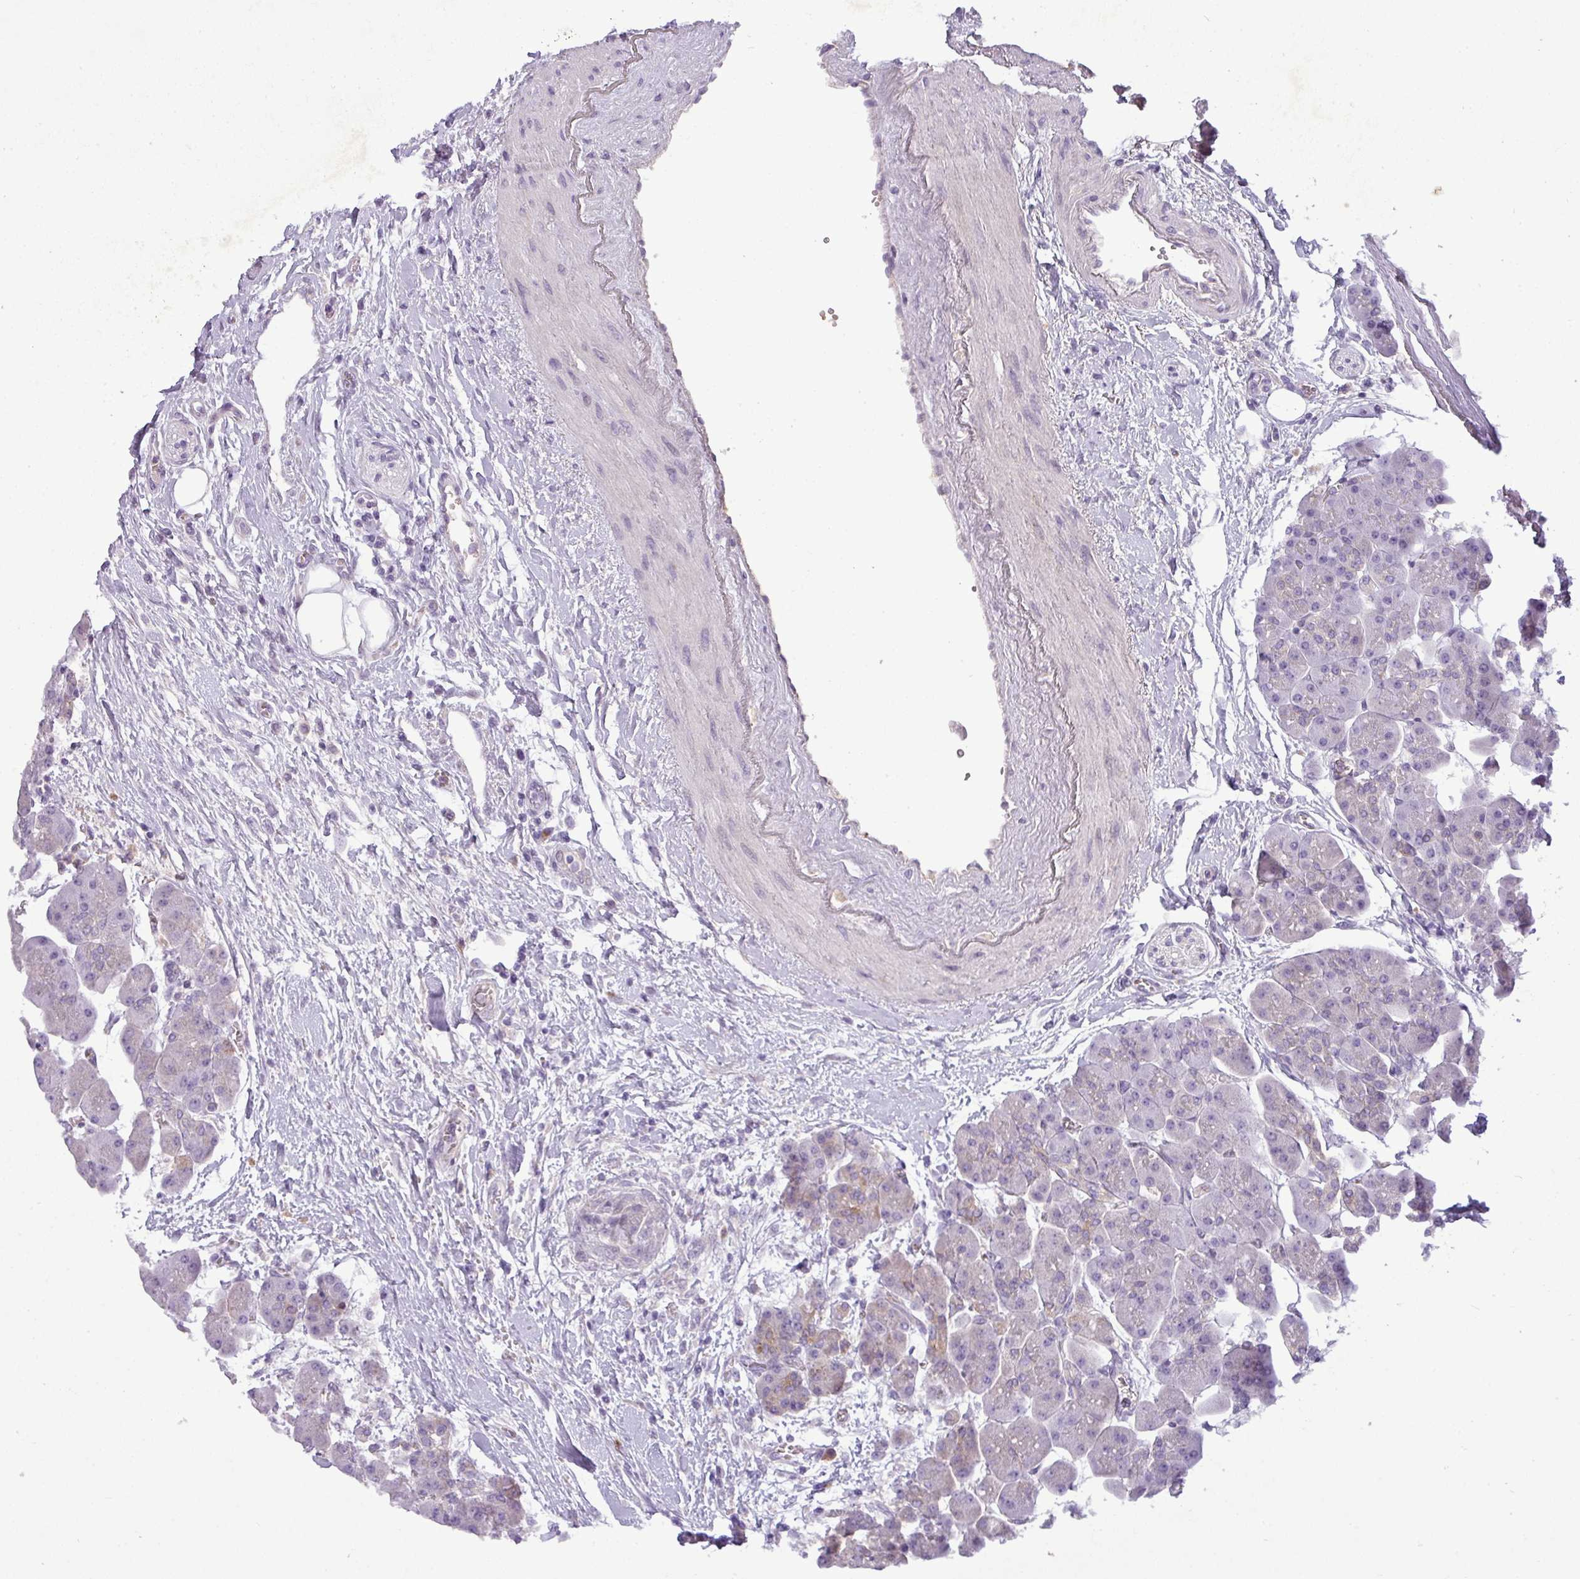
{"staining": {"intensity": "weak", "quantity": "<25%", "location": "cytoplasmic/membranous"}, "tissue": "pancreas", "cell_type": "Exocrine glandular cells", "image_type": "normal", "snomed": [{"axis": "morphology", "description": "Normal tissue, NOS"}, {"axis": "topography", "description": "Pancreas"}], "caption": "Immunohistochemistry (IHC) image of normal pancreas: pancreas stained with DAB exhibits no significant protein expression in exocrine glandular cells.", "gene": "C4A", "patient": {"sex": "male", "age": 66}}